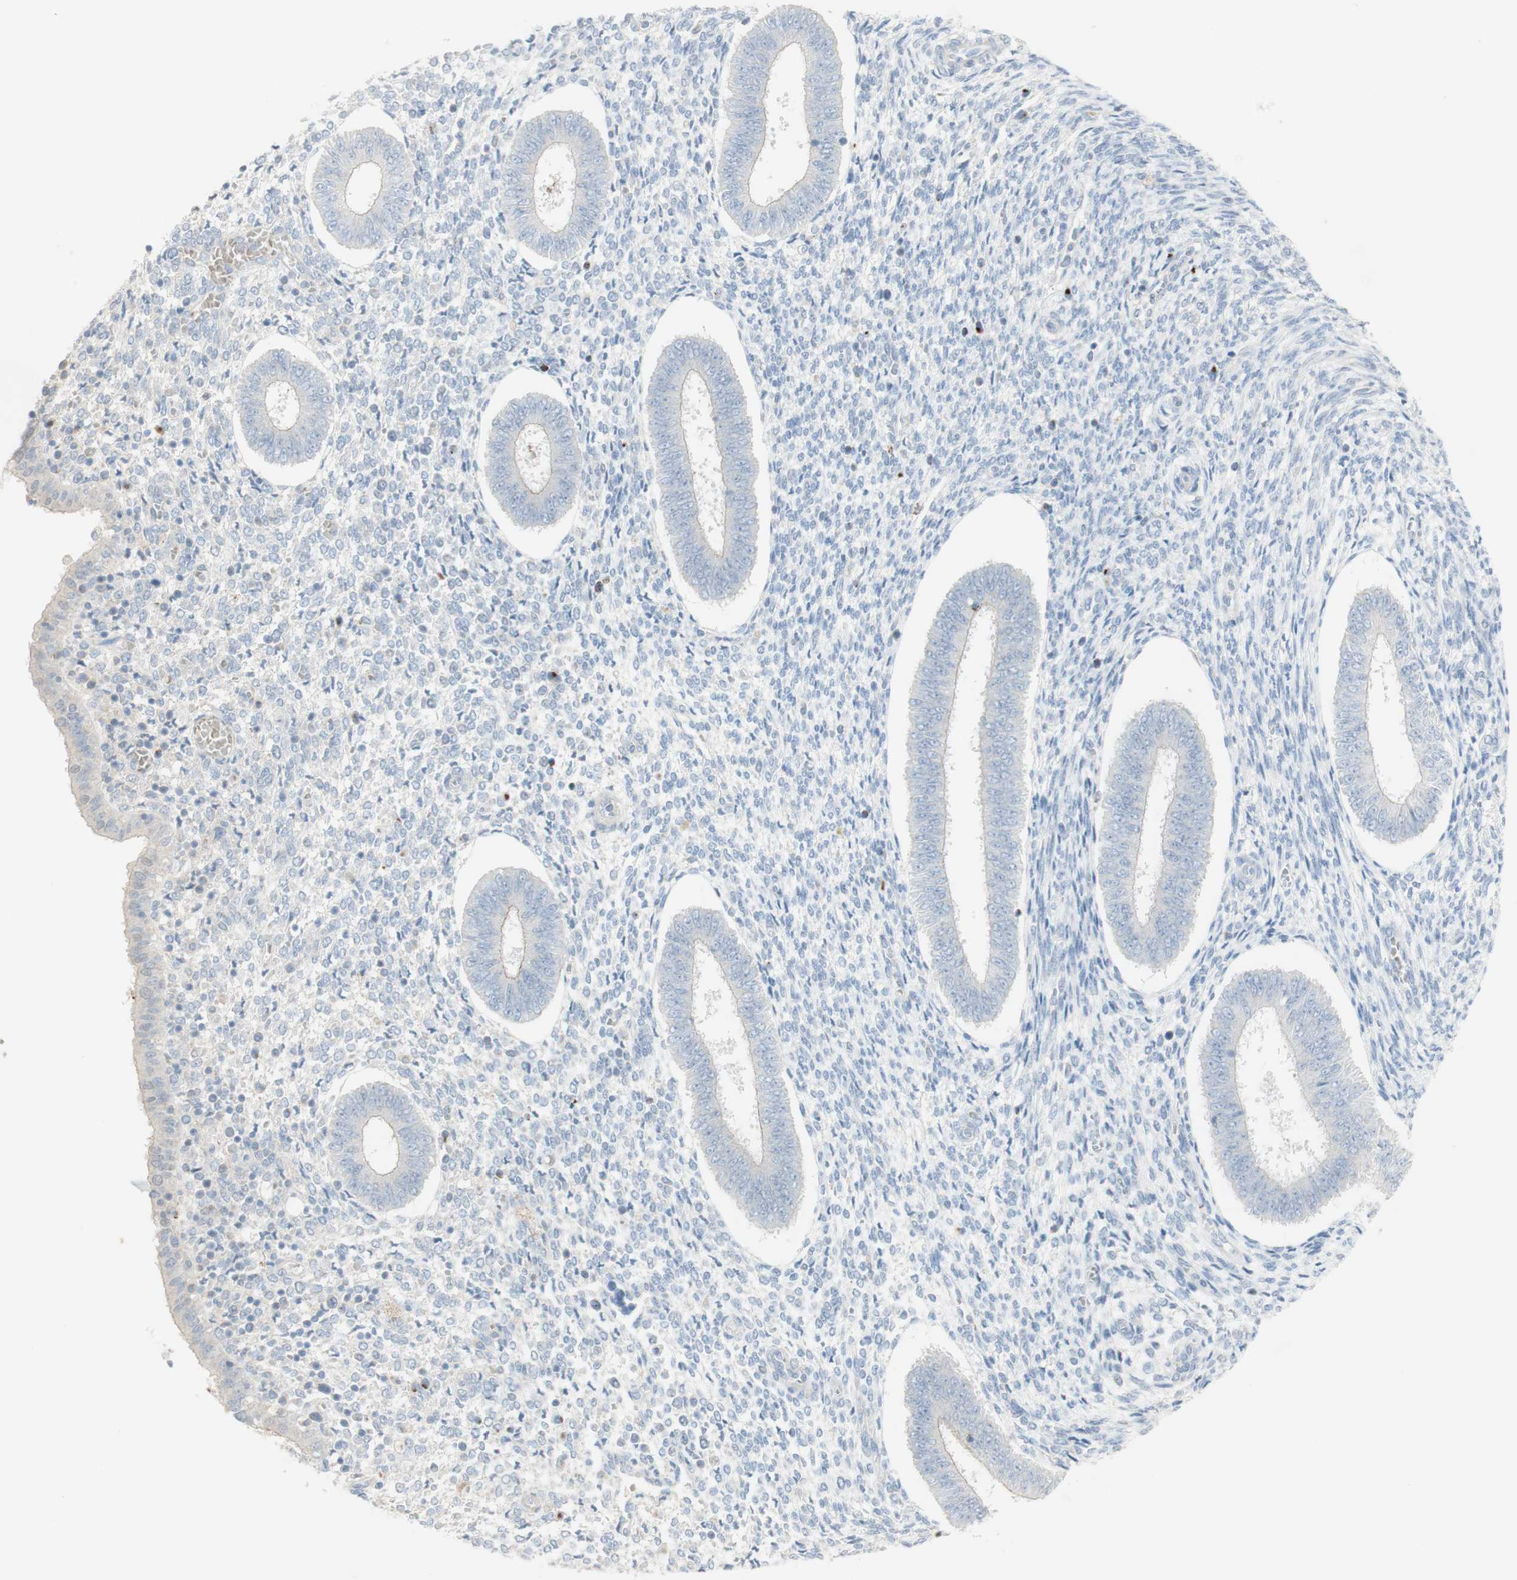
{"staining": {"intensity": "negative", "quantity": "none", "location": "none"}, "tissue": "endometrium", "cell_type": "Cells in endometrial stroma", "image_type": "normal", "snomed": [{"axis": "morphology", "description": "Normal tissue, NOS"}, {"axis": "topography", "description": "Endometrium"}], "caption": "Immunohistochemistry histopathology image of unremarkable endometrium: human endometrium stained with DAB (3,3'-diaminobenzidine) exhibits no significant protein expression in cells in endometrial stroma. (Stains: DAB IHC with hematoxylin counter stain, Microscopy: brightfield microscopy at high magnification).", "gene": "MANEA", "patient": {"sex": "female", "age": 35}}